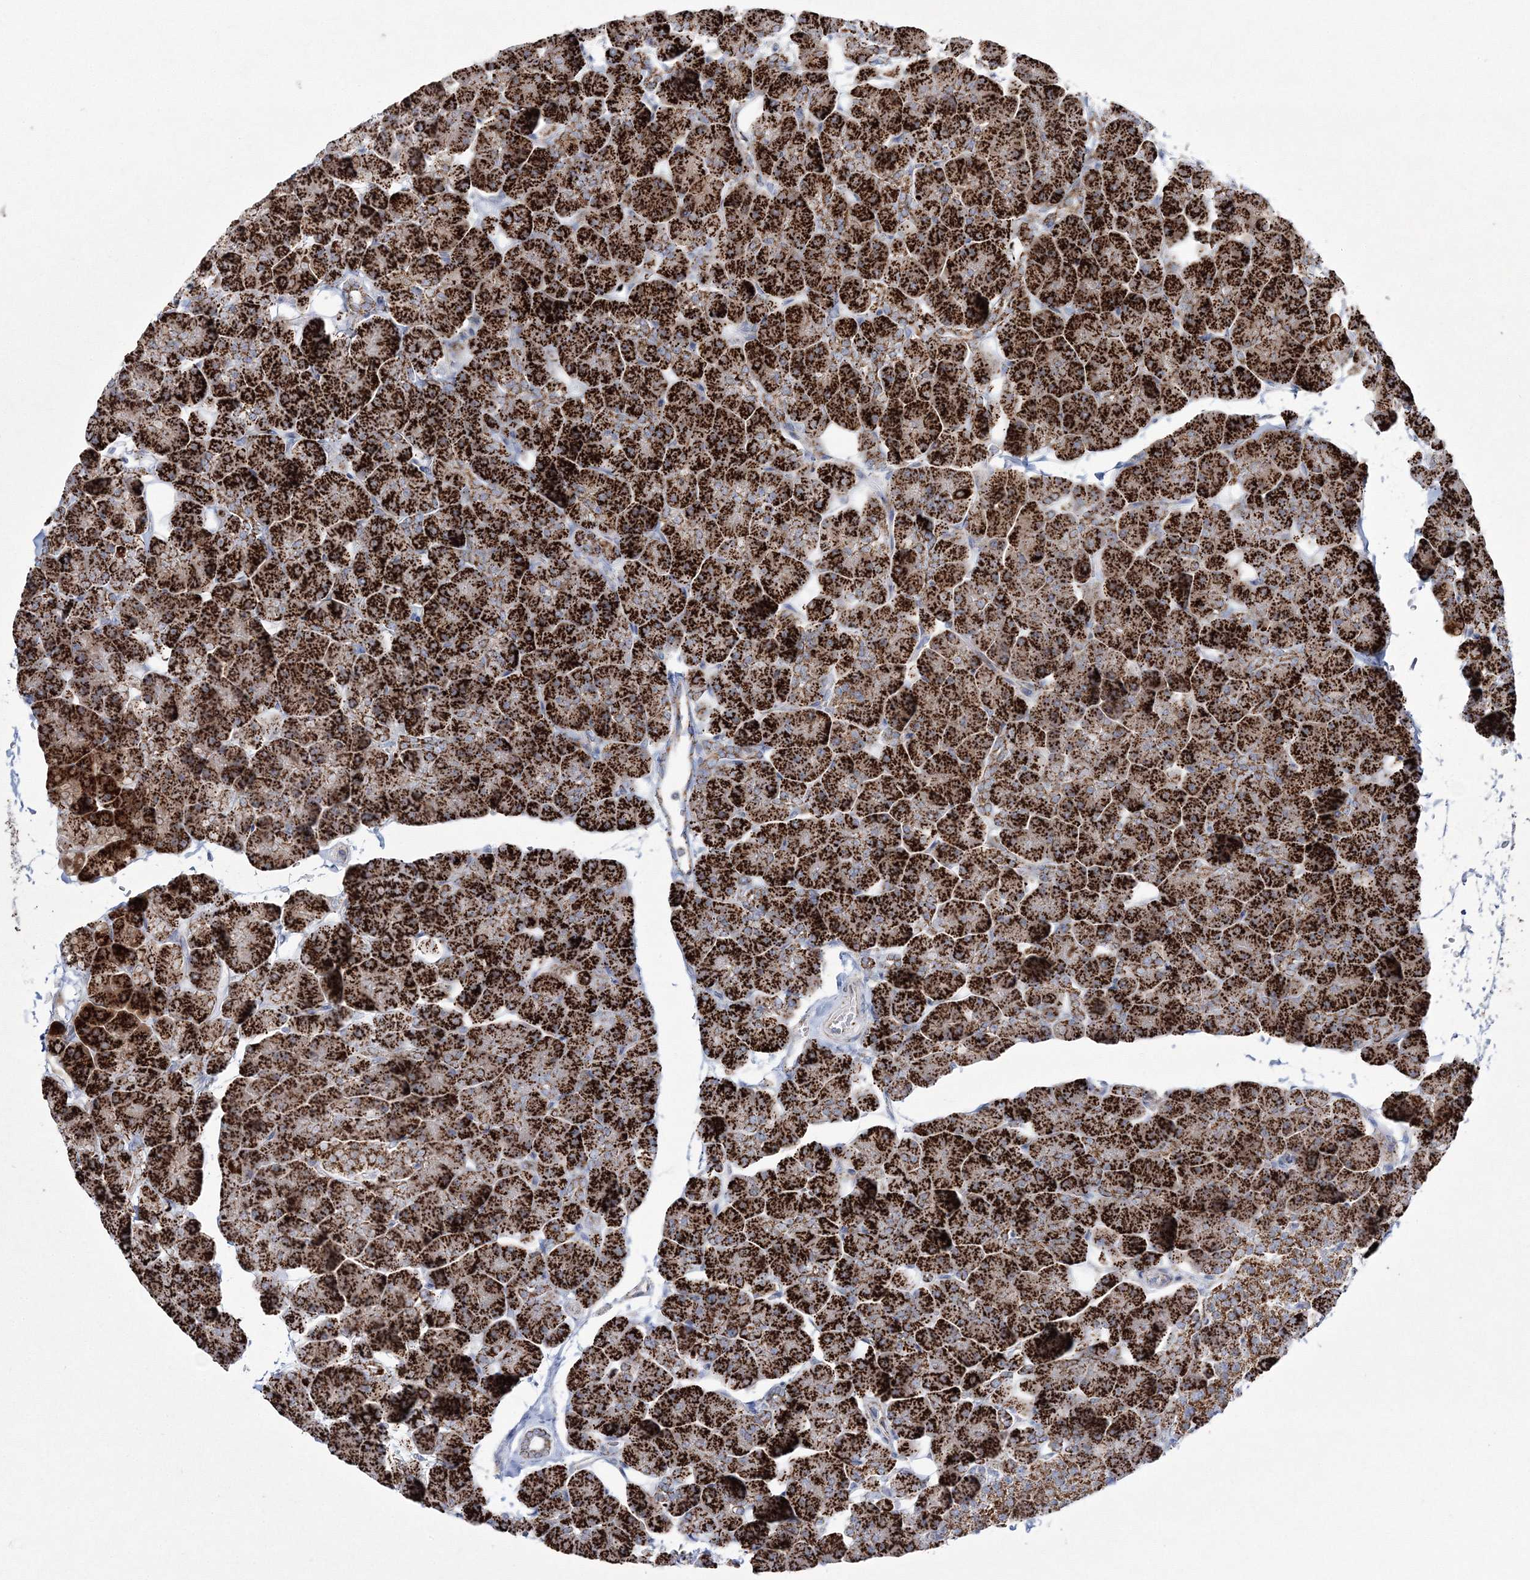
{"staining": {"intensity": "strong", "quantity": ">75%", "location": "cytoplasmic/membranous"}, "tissue": "pancreas", "cell_type": "Exocrine glandular cells", "image_type": "normal", "snomed": [{"axis": "morphology", "description": "Normal tissue, NOS"}, {"axis": "topography", "description": "Pancreas"}], "caption": "Strong cytoplasmic/membranous protein staining is present in approximately >75% of exocrine glandular cells in pancreas. The protein of interest is stained brown, and the nuclei are stained in blue (DAB IHC with brightfield microscopy, high magnification).", "gene": "HIBCH", "patient": {"sex": "male", "age": 35}}